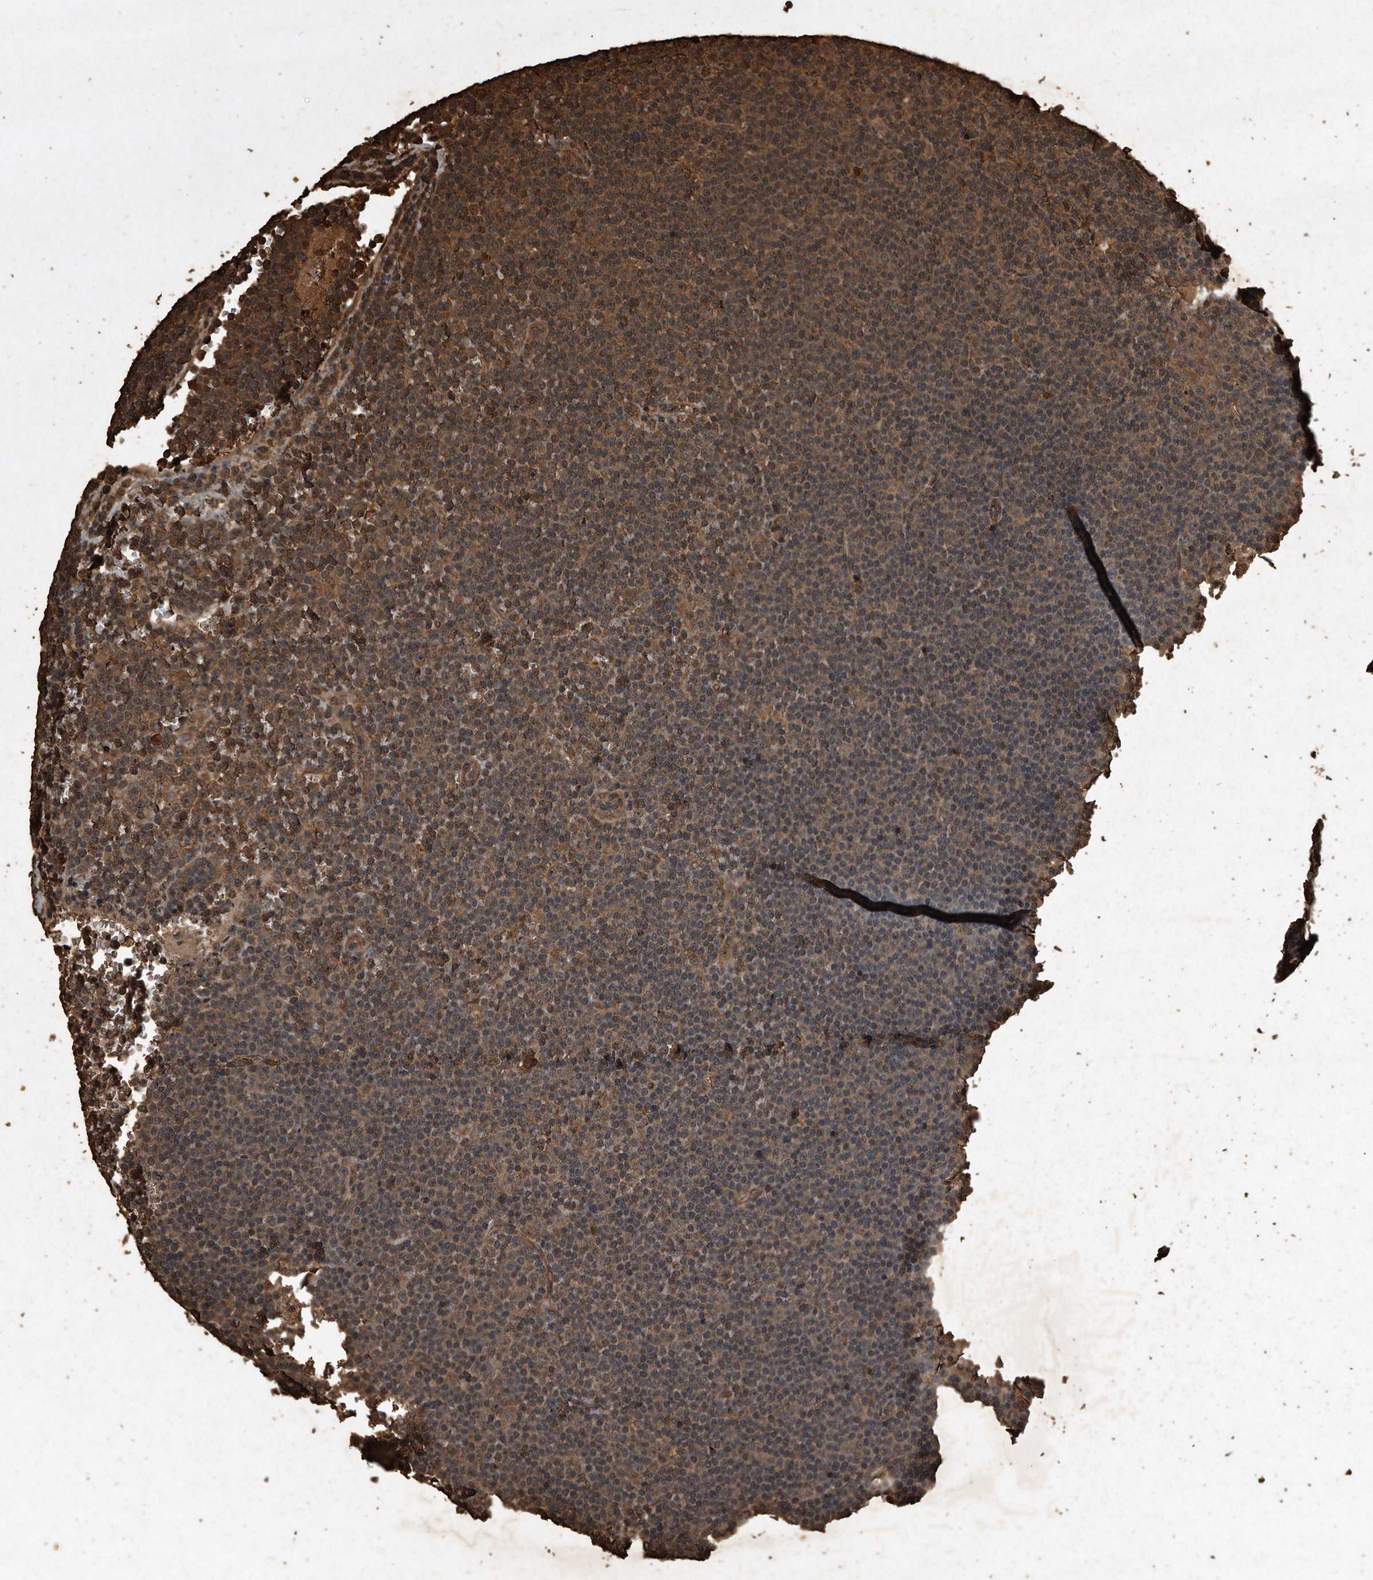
{"staining": {"intensity": "moderate", "quantity": "25%-75%", "location": "cytoplasmic/membranous"}, "tissue": "lymphoma", "cell_type": "Tumor cells", "image_type": "cancer", "snomed": [{"axis": "morphology", "description": "Malignant lymphoma, non-Hodgkin's type, Low grade"}, {"axis": "topography", "description": "Lymph node"}], "caption": "Immunohistochemistry micrograph of malignant lymphoma, non-Hodgkin's type (low-grade) stained for a protein (brown), which demonstrates medium levels of moderate cytoplasmic/membranous positivity in about 25%-75% of tumor cells.", "gene": "CFLAR", "patient": {"sex": "female", "age": 67}}